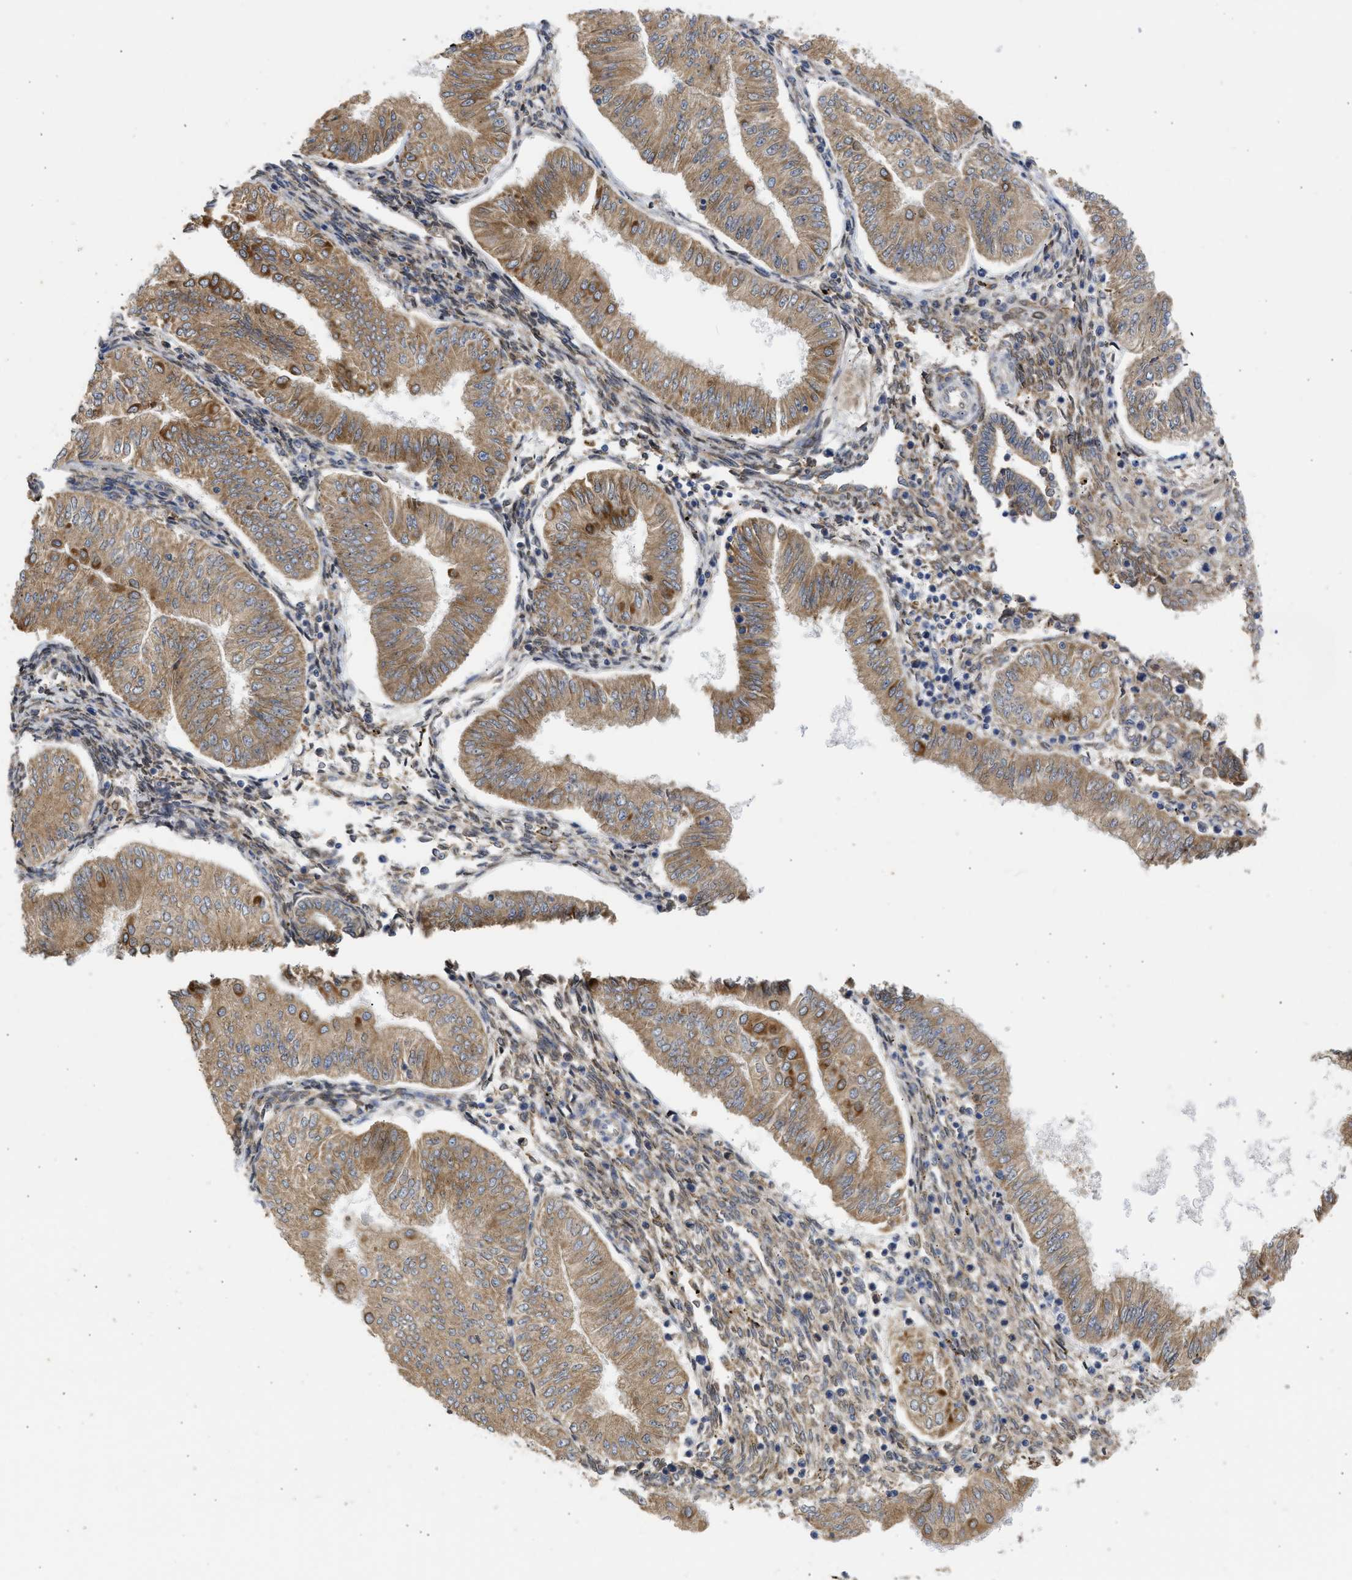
{"staining": {"intensity": "moderate", "quantity": ">75%", "location": "cytoplasmic/membranous"}, "tissue": "endometrial cancer", "cell_type": "Tumor cells", "image_type": "cancer", "snomed": [{"axis": "morphology", "description": "Normal tissue, NOS"}, {"axis": "morphology", "description": "Adenocarcinoma, NOS"}, {"axis": "topography", "description": "Endometrium"}], "caption": "Moderate cytoplasmic/membranous protein staining is seen in about >75% of tumor cells in adenocarcinoma (endometrial).", "gene": "TMED1", "patient": {"sex": "female", "age": 53}}